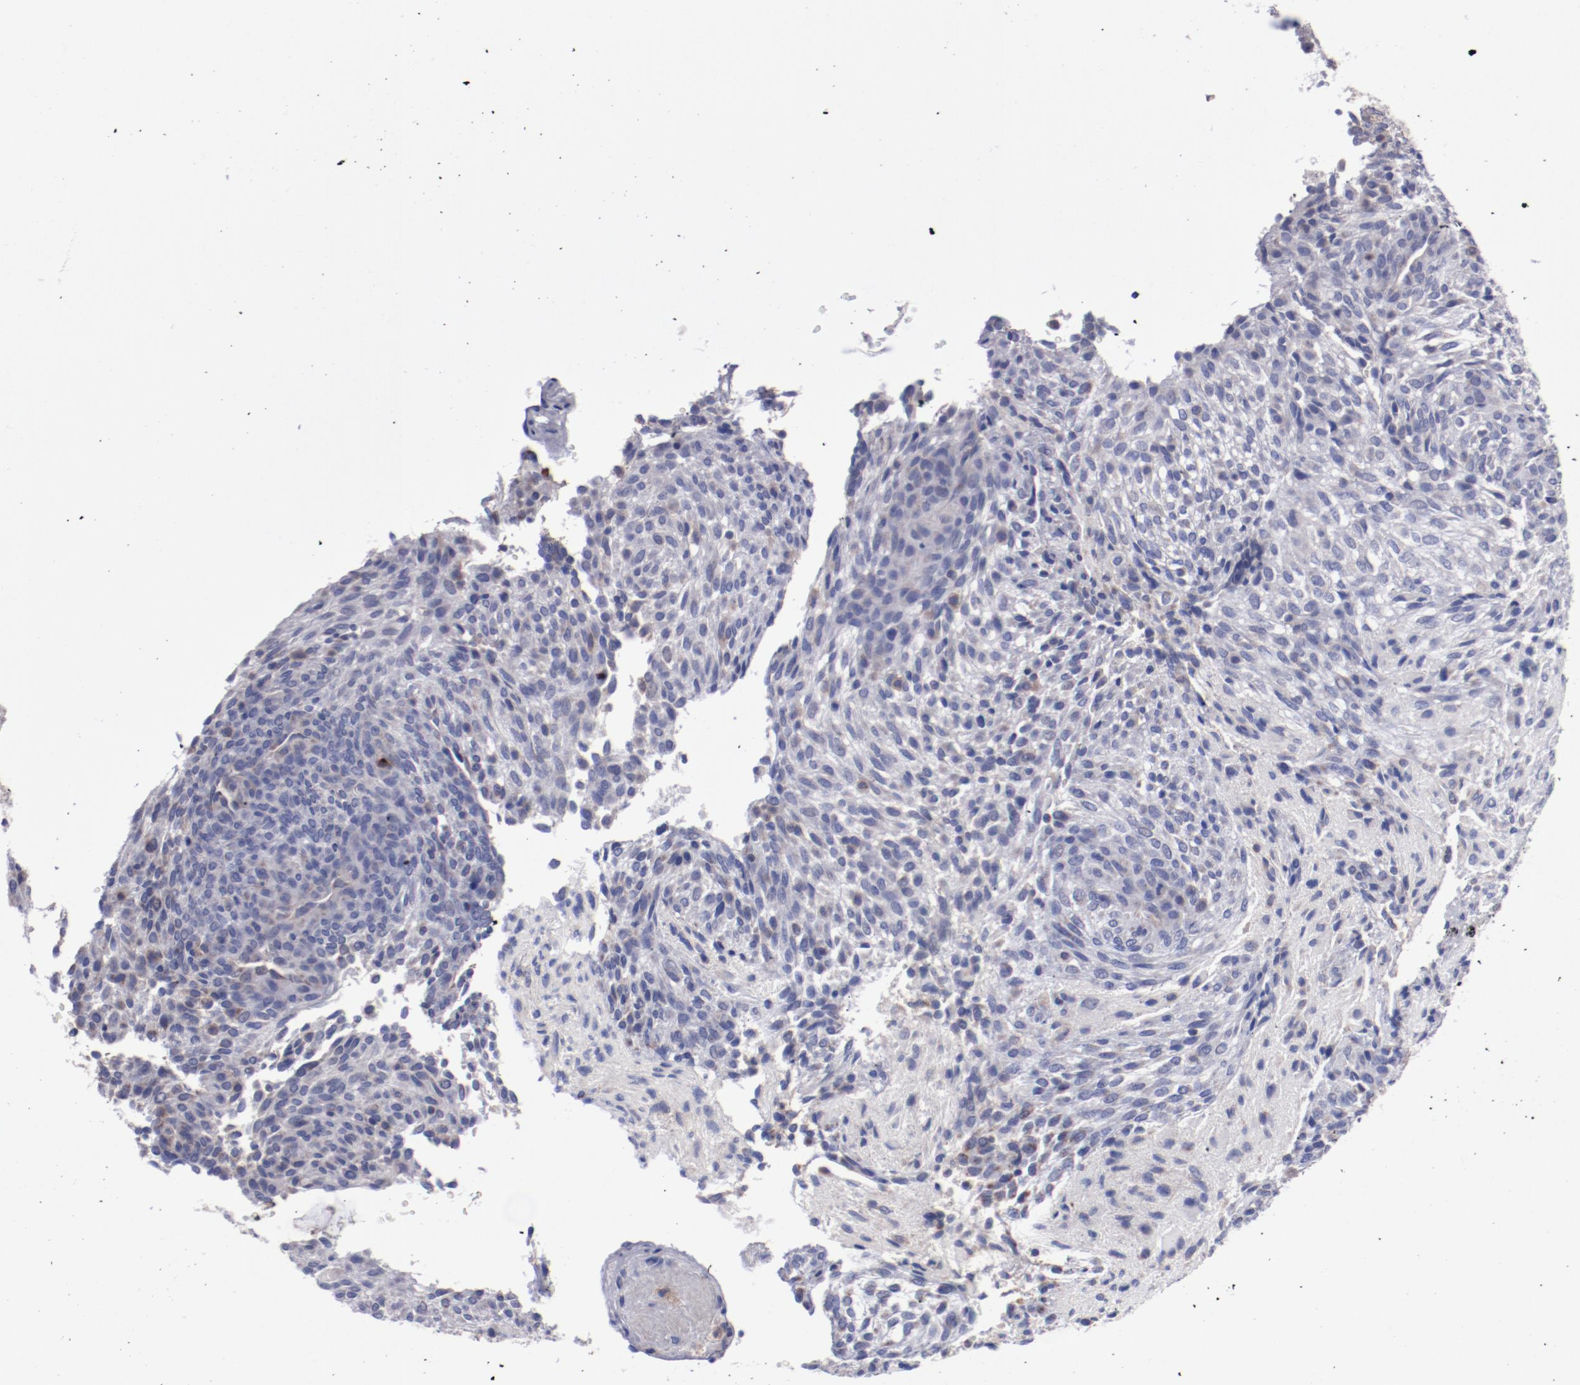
{"staining": {"intensity": "negative", "quantity": "none", "location": "none"}, "tissue": "glioma", "cell_type": "Tumor cells", "image_type": "cancer", "snomed": [{"axis": "morphology", "description": "Glioma, malignant, High grade"}, {"axis": "topography", "description": "Cerebral cortex"}], "caption": "IHC of human glioma exhibits no positivity in tumor cells.", "gene": "FGR", "patient": {"sex": "female", "age": 55}}